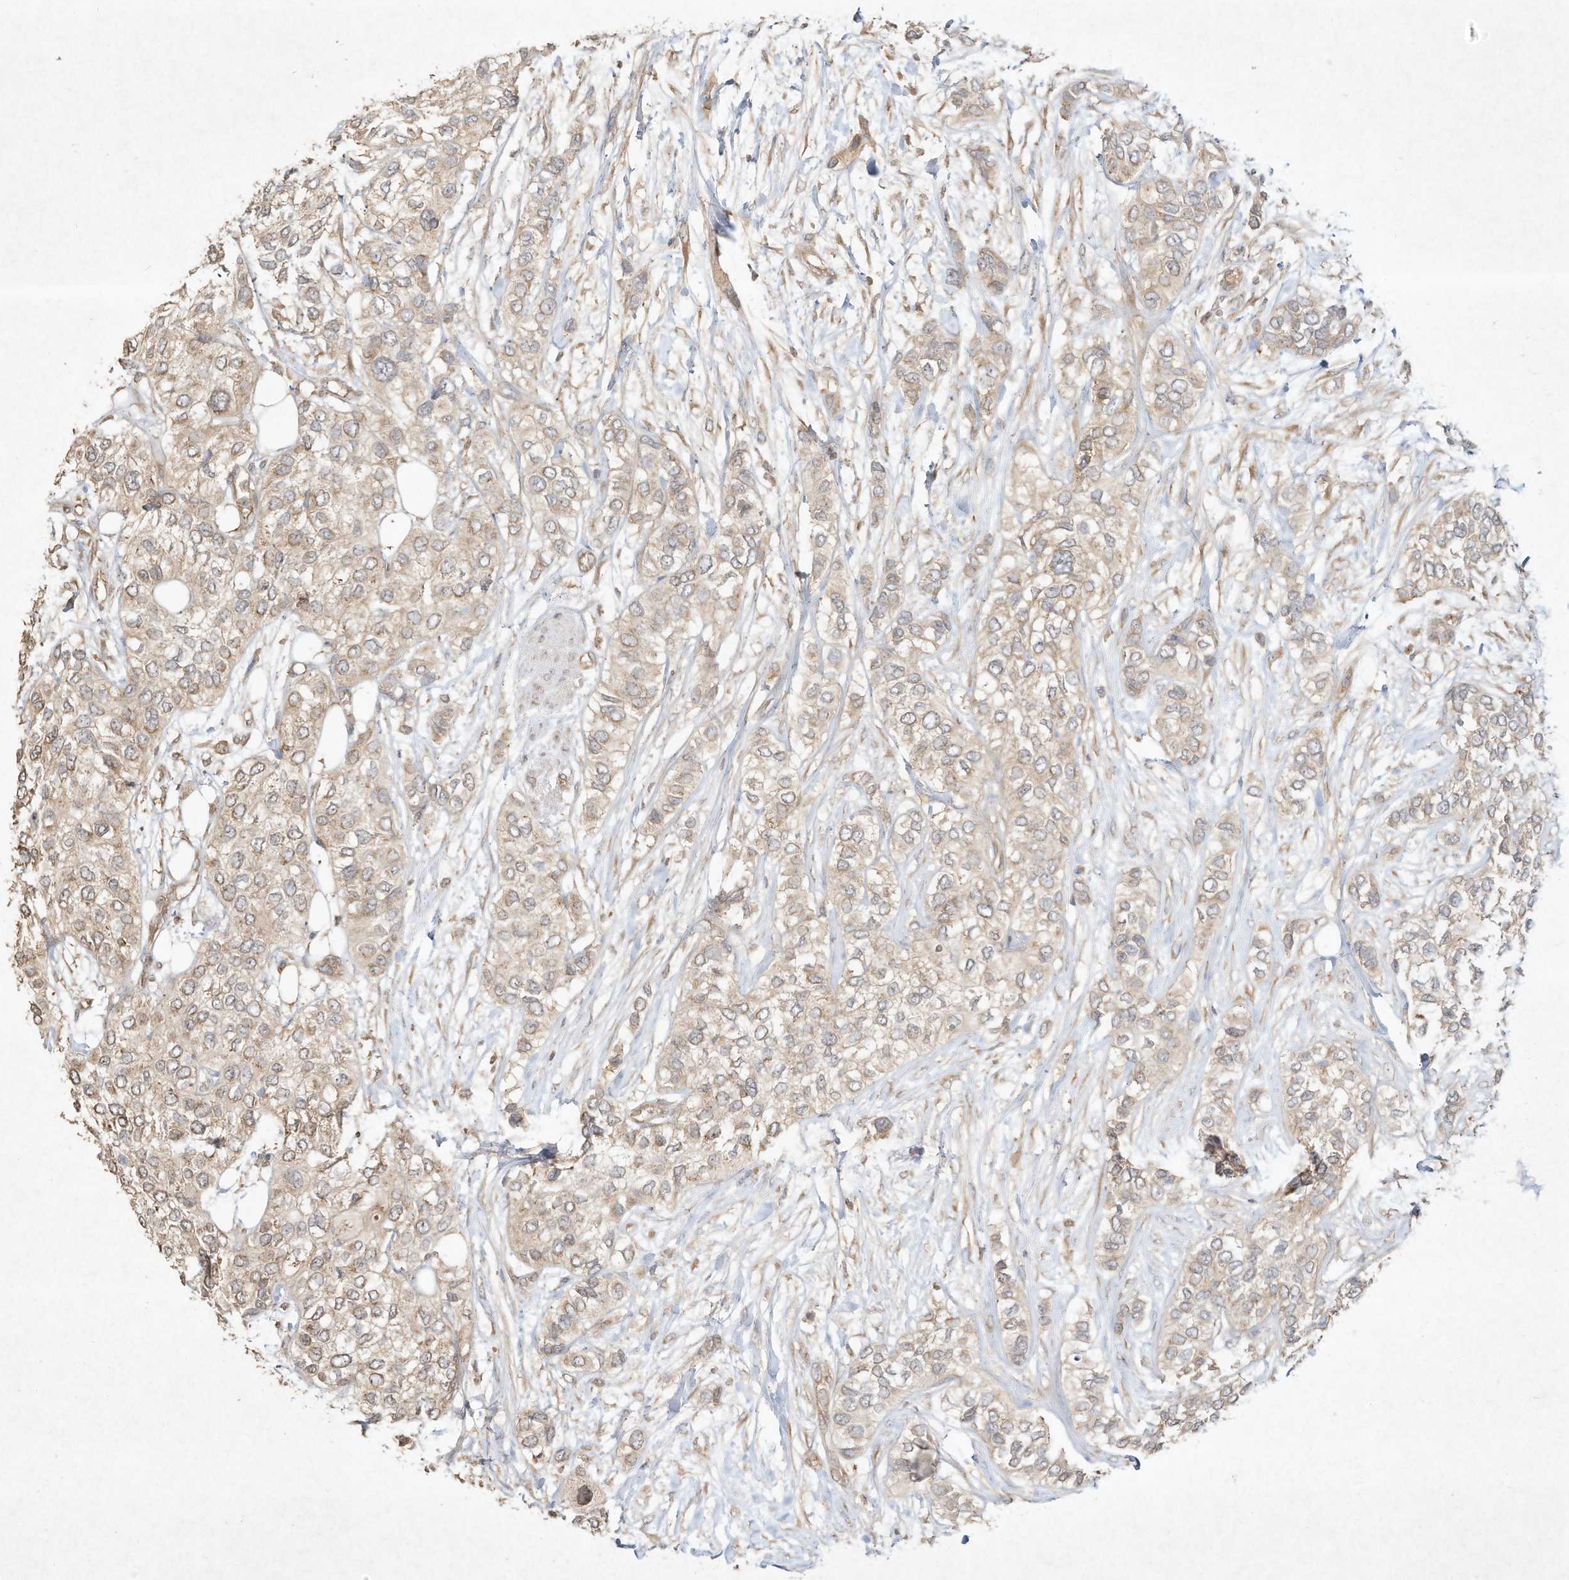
{"staining": {"intensity": "weak", "quantity": ">75%", "location": "cytoplasmic/membranous"}, "tissue": "urothelial cancer", "cell_type": "Tumor cells", "image_type": "cancer", "snomed": [{"axis": "morphology", "description": "Urothelial carcinoma, High grade"}, {"axis": "topography", "description": "Urinary bladder"}], "caption": "Weak cytoplasmic/membranous positivity for a protein is present in approximately >75% of tumor cells of urothelial carcinoma (high-grade) using IHC.", "gene": "DYNC1I2", "patient": {"sex": "female", "age": 56}}